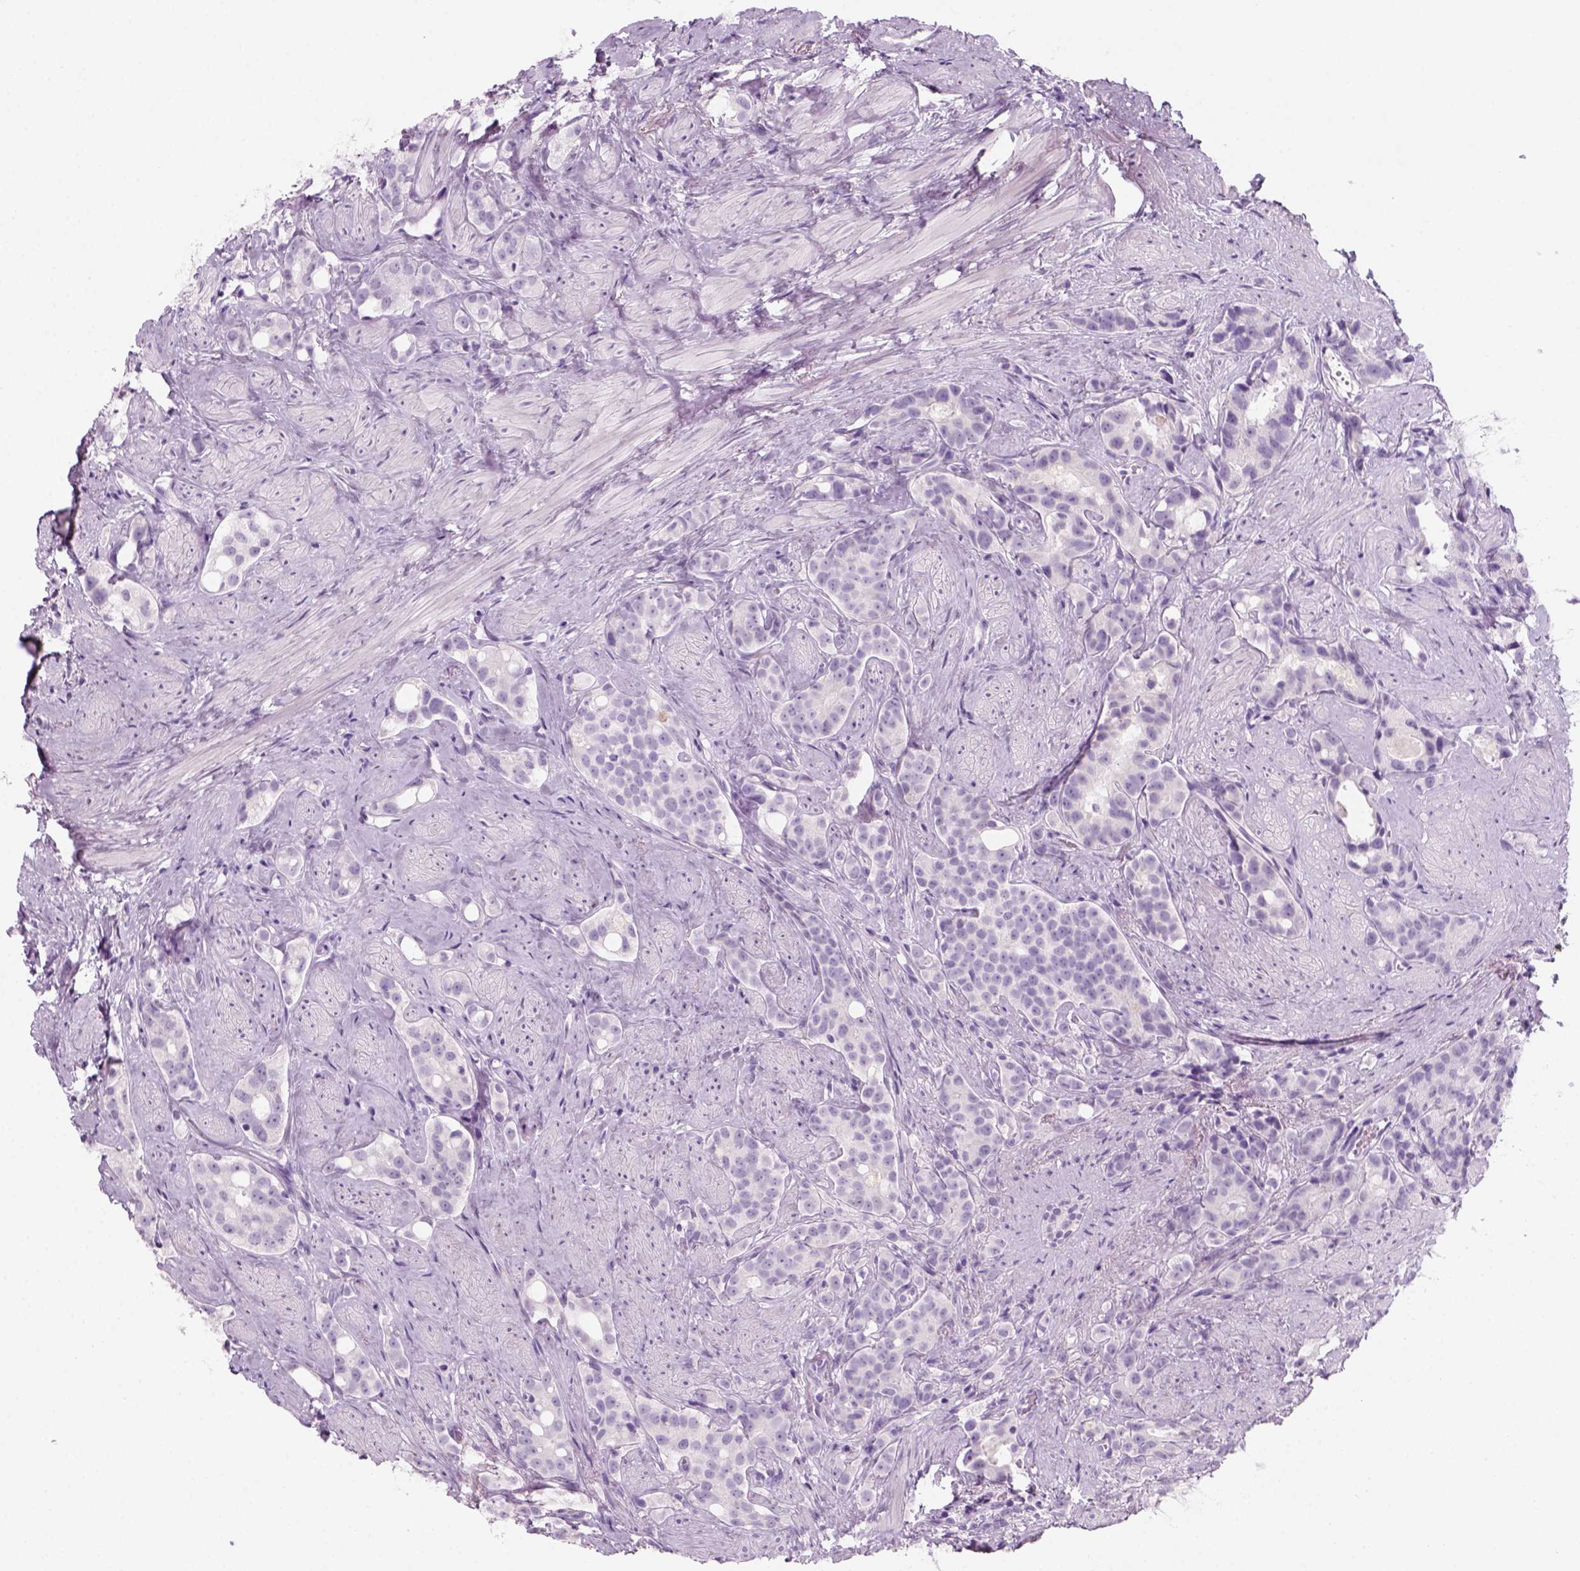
{"staining": {"intensity": "negative", "quantity": "none", "location": "none"}, "tissue": "prostate cancer", "cell_type": "Tumor cells", "image_type": "cancer", "snomed": [{"axis": "morphology", "description": "Adenocarcinoma, High grade"}, {"axis": "topography", "description": "Prostate"}], "caption": "Immunohistochemistry (IHC) micrograph of human high-grade adenocarcinoma (prostate) stained for a protein (brown), which demonstrates no staining in tumor cells.", "gene": "KRTAP11-1", "patient": {"sex": "male", "age": 75}}